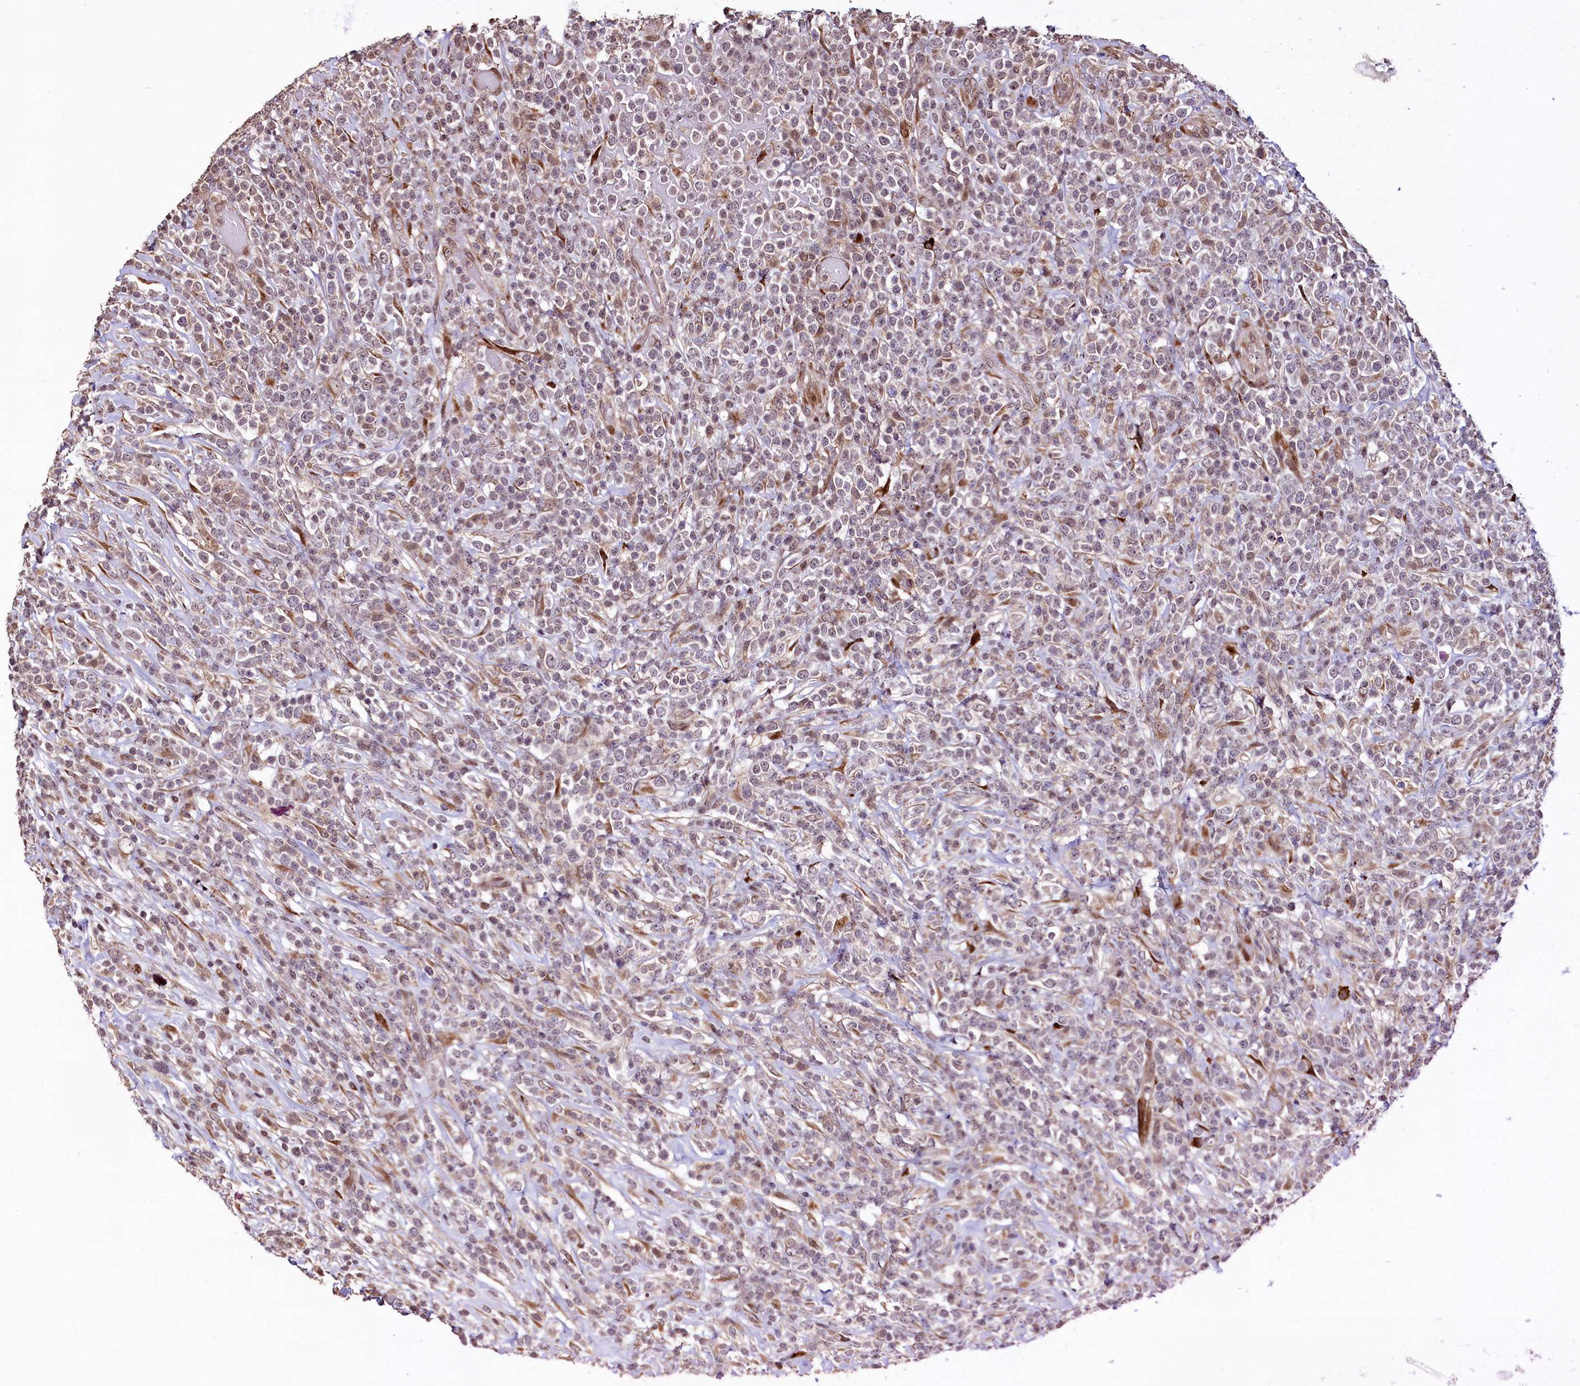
{"staining": {"intensity": "weak", "quantity": "<25%", "location": "nuclear"}, "tissue": "lymphoma", "cell_type": "Tumor cells", "image_type": "cancer", "snomed": [{"axis": "morphology", "description": "Malignant lymphoma, non-Hodgkin's type, High grade"}, {"axis": "topography", "description": "Colon"}], "caption": "Malignant lymphoma, non-Hodgkin's type (high-grade) was stained to show a protein in brown. There is no significant expression in tumor cells.", "gene": "C5orf15", "patient": {"sex": "female", "age": 53}}